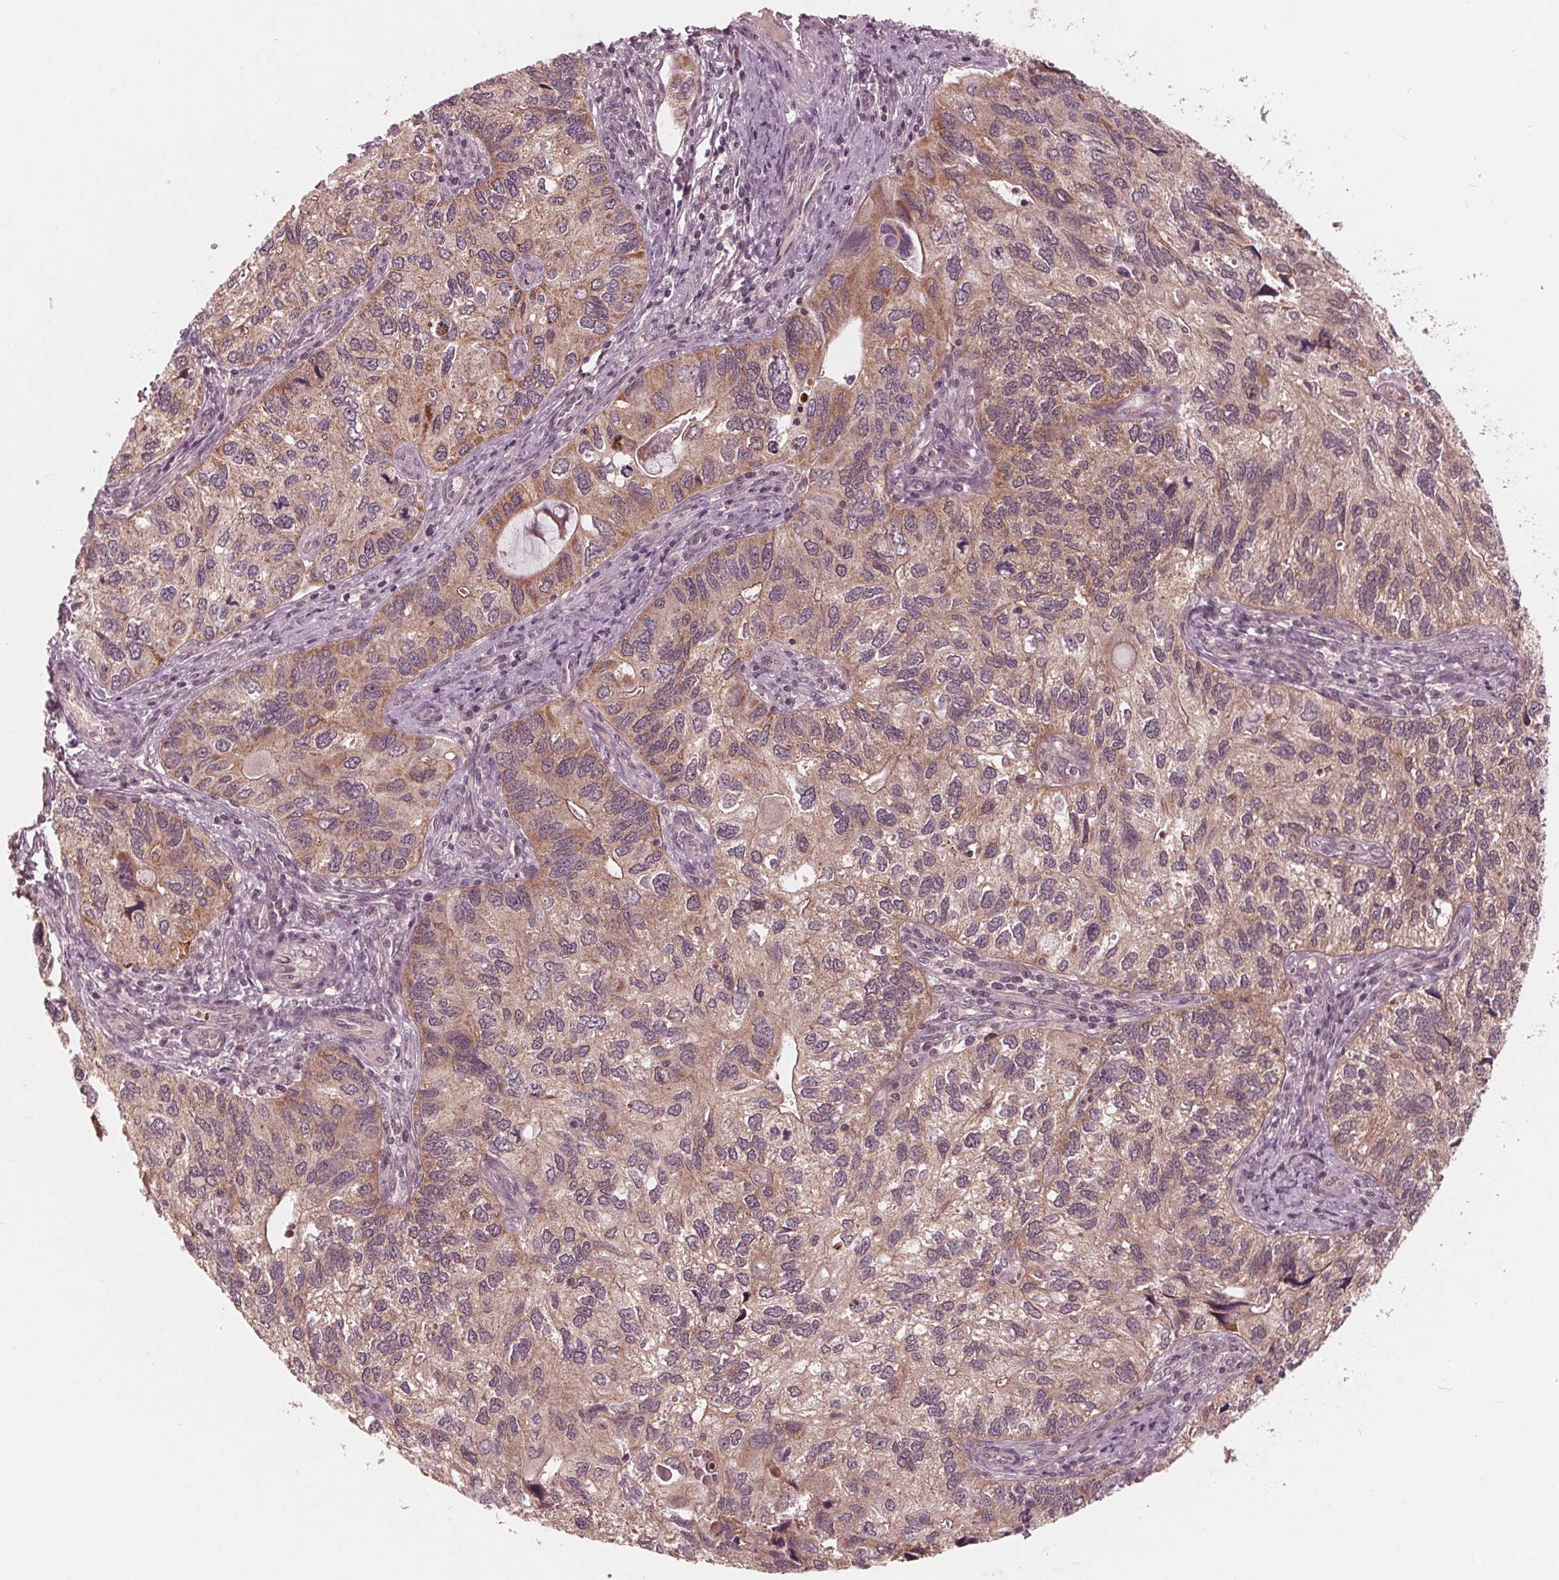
{"staining": {"intensity": "weak", "quantity": ">75%", "location": "cytoplasmic/membranous"}, "tissue": "endometrial cancer", "cell_type": "Tumor cells", "image_type": "cancer", "snomed": [{"axis": "morphology", "description": "Carcinoma, NOS"}, {"axis": "topography", "description": "Uterus"}], "caption": "Protein staining reveals weak cytoplasmic/membranous positivity in about >75% of tumor cells in carcinoma (endometrial). The staining was performed using DAB, with brown indicating positive protein expression. Nuclei are stained blue with hematoxylin.", "gene": "UBALD1", "patient": {"sex": "female", "age": 76}}